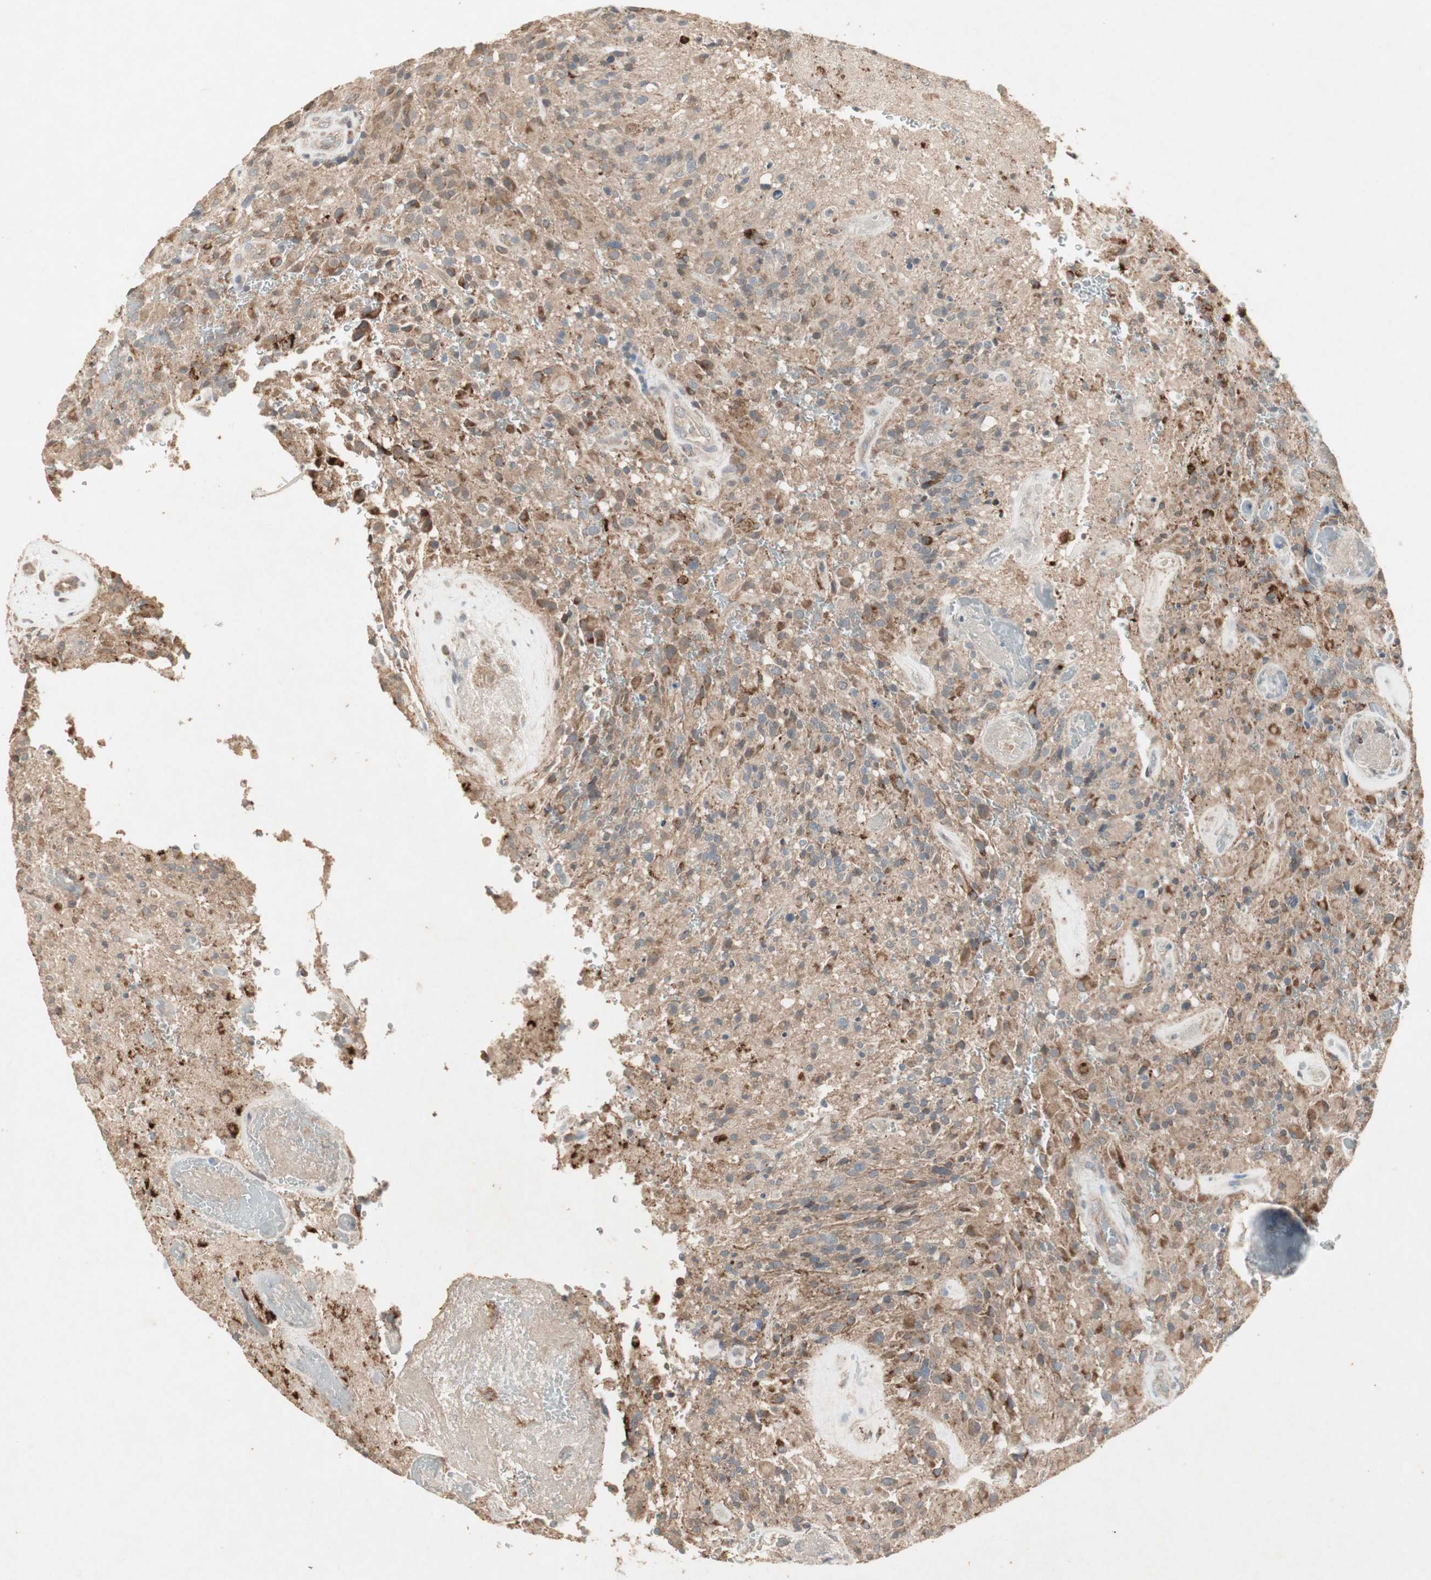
{"staining": {"intensity": "strong", "quantity": "<25%", "location": "cytoplasmic/membranous"}, "tissue": "glioma", "cell_type": "Tumor cells", "image_type": "cancer", "snomed": [{"axis": "morphology", "description": "Glioma, malignant, High grade"}, {"axis": "topography", "description": "Brain"}], "caption": "Immunohistochemical staining of human glioma displays medium levels of strong cytoplasmic/membranous protein staining in about <25% of tumor cells. (IHC, brightfield microscopy, high magnification).", "gene": "JMJD7-PLA2G4B", "patient": {"sex": "male", "age": 71}}